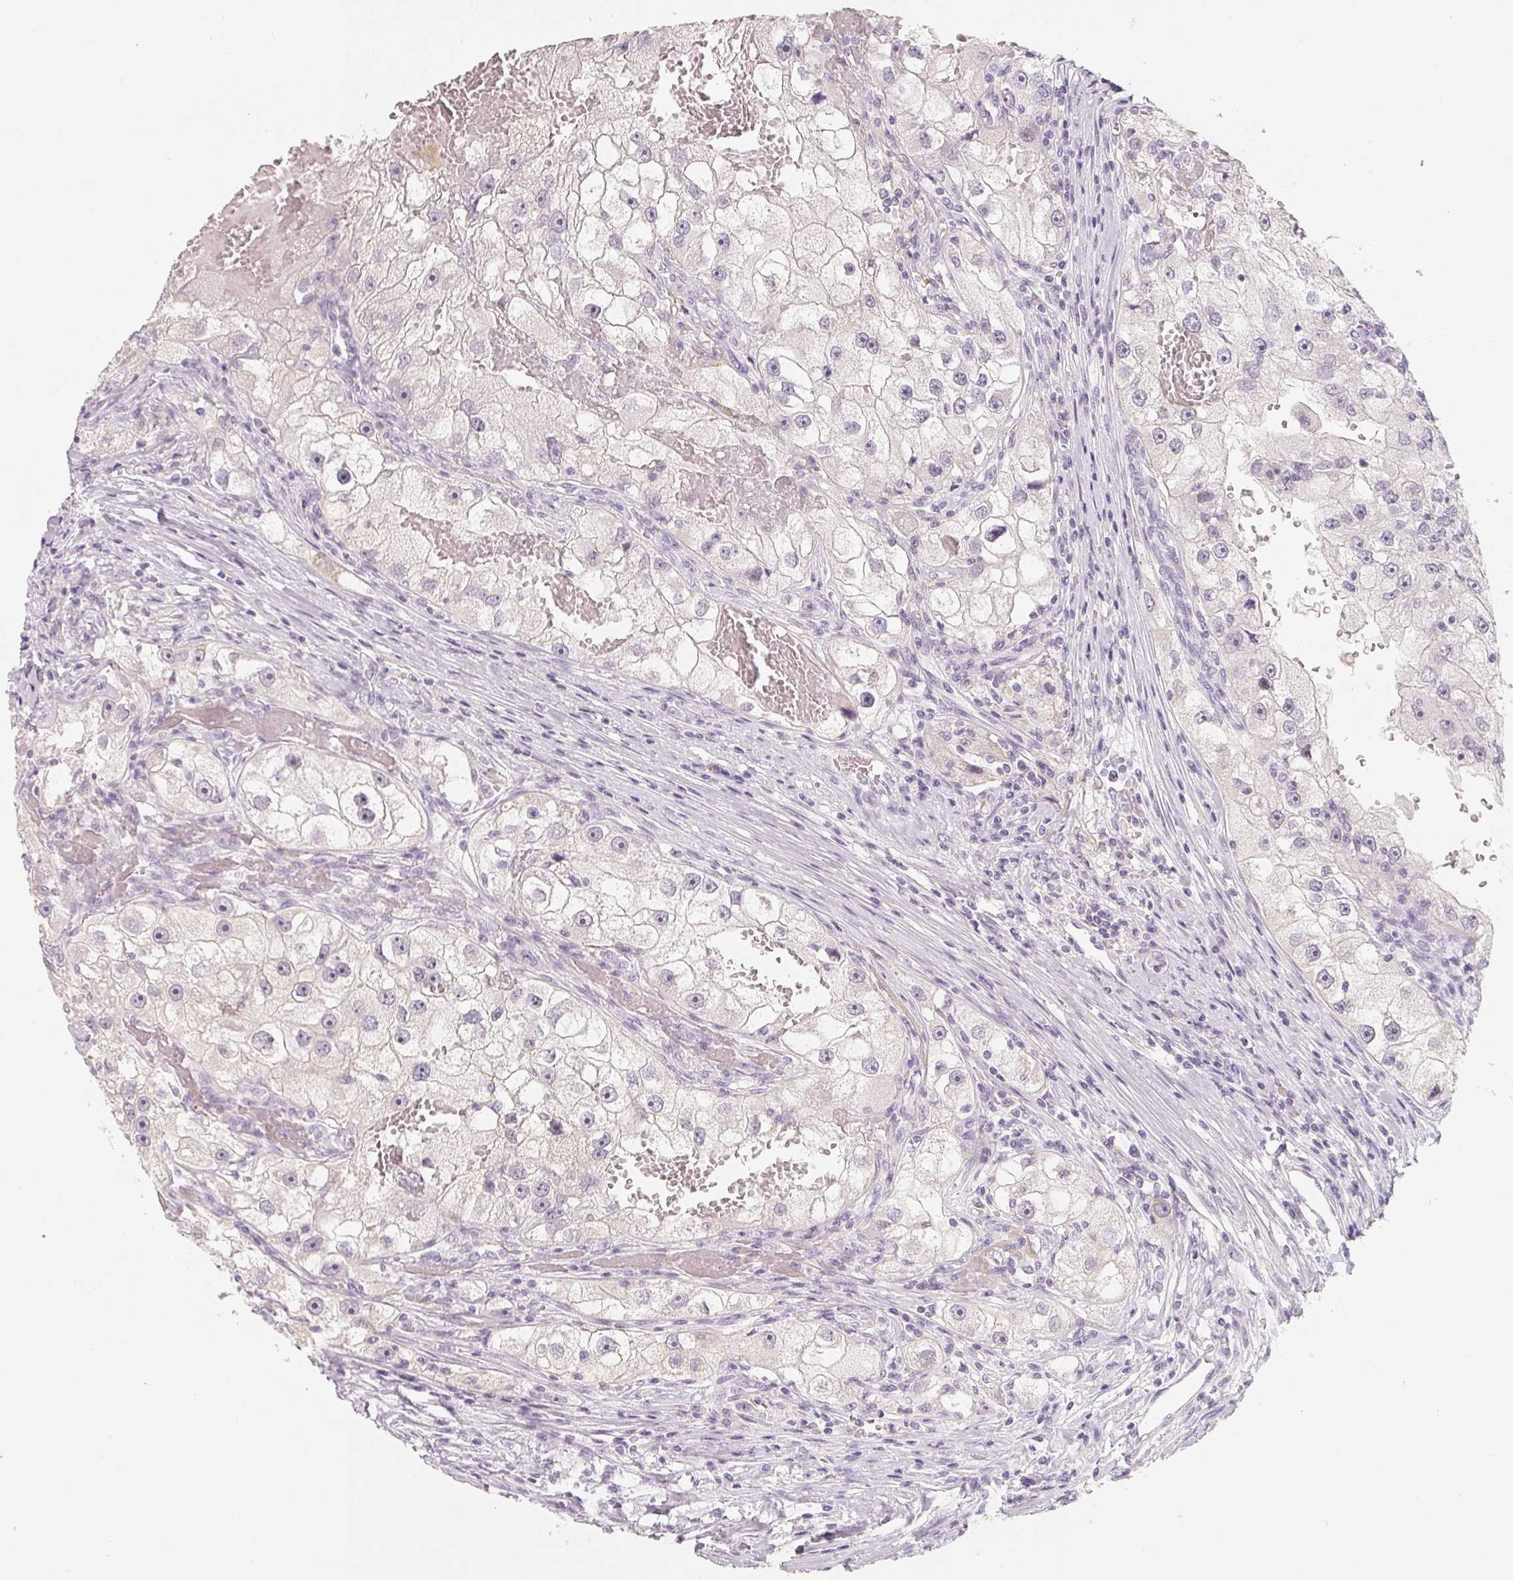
{"staining": {"intensity": "negative", "quantity": "none", "location": "none"}, "tissue": "renal cancer", "cell_type": "Tumor cells", "image_type": "cancer", "snomed": [{"axis": "morphology", "description": "Adenocarcinoma, NOS"}, {"axis": "topography", "description": "Kidney"}], "caption": "The histopathology image exhibits no staining of tumor cells in adenocarcinoma (renal).", "gene": "CFAP276", "patient": {"sex": "male", "age": 63}}